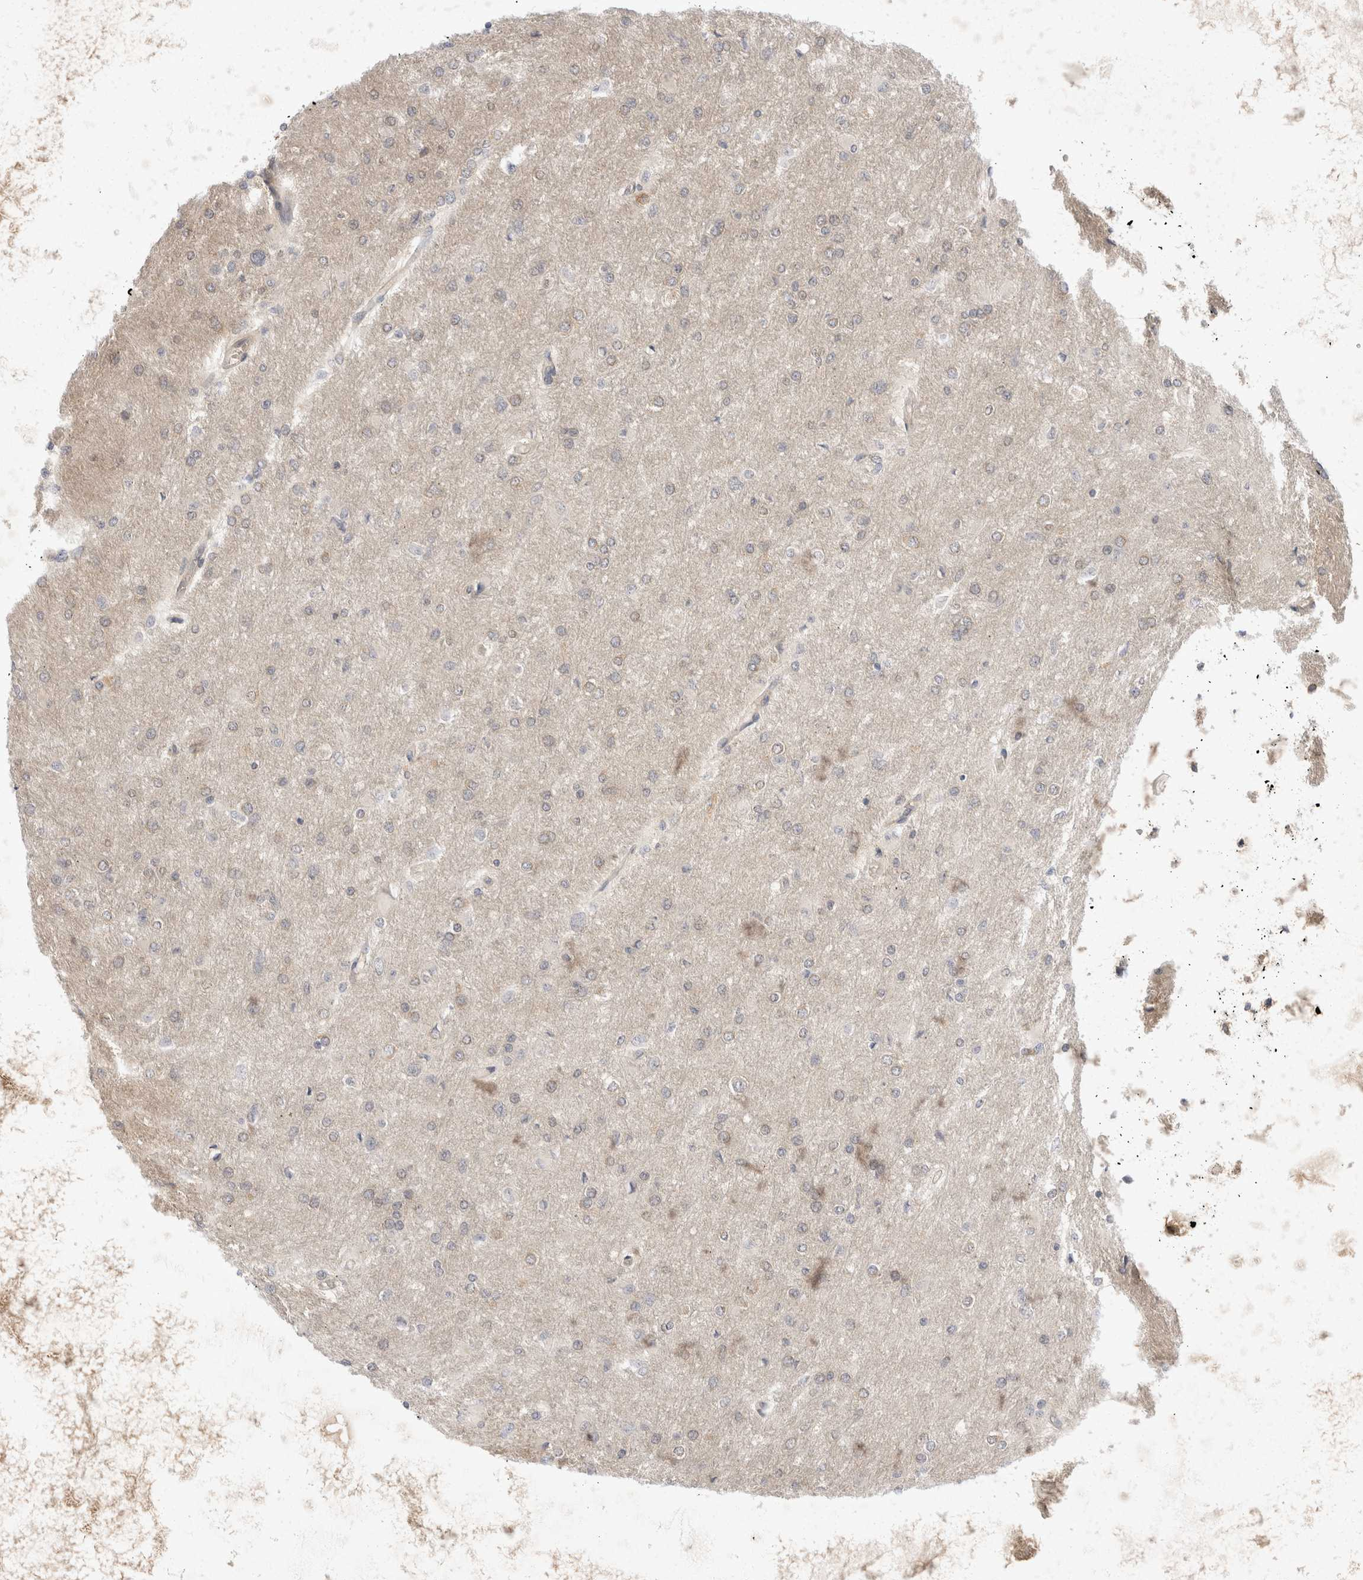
{"staining": {"intensity": "negative", "quantity": "none", "location": "none"}, "tissue": "glioma", "cell_type": "Tumor cells", "image_type": "cancer", "snomed": [{"axis": "morphology", "description": "Glioma, malignant, High grade"}, {"axis": "topography", "description": "Cerebral cortex"}], "caption": "High magnification brightfield microscopy of glioma stained with DAB (brown) and counterstained with hematoxylin (blue): tumor cells show no significant positivity.", "gene": "EIF4G3", "patient": {"sex": "female", "age": 36}}